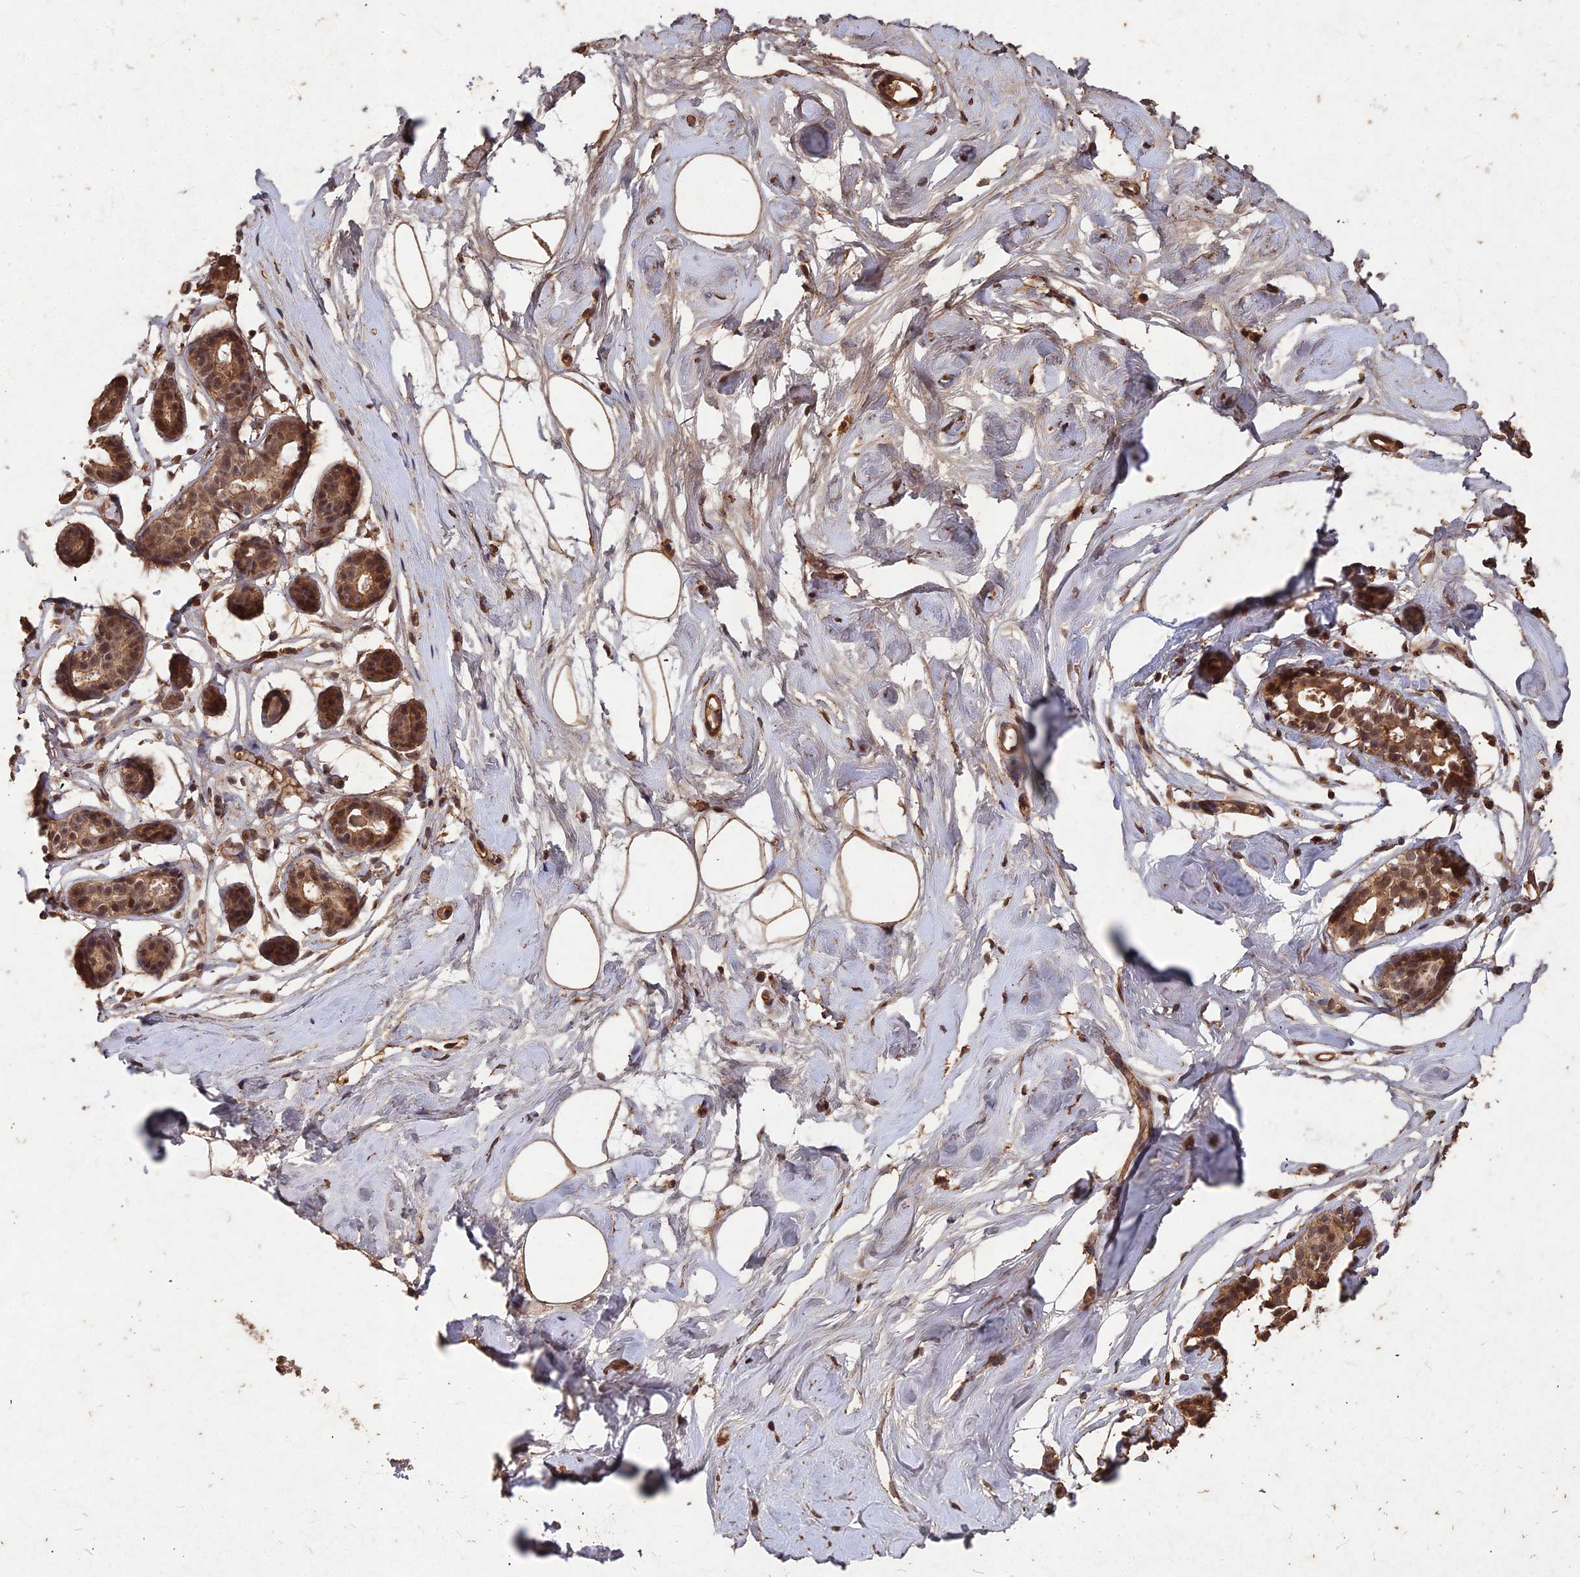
{"staining": {"intensity": "moderate", "quantity": ">75%", "location": "cytoplasmic/membranous"}, "tissue": "breast", "cell_type": "Adipocytes", "image_type": "normal", "snomed": [{"axis": "morphology", "description": "Normal tissue, NOS"}, {"axis": "morphology", "description": "Adenoma, NOS"}, {"axis": "topography", "description": "Breast"}], "caption": "A high-resolution image shows immunohistochemistry (IHC) staining of unremarkable breast, which reveals moderate cytoplasmic/membranous staining in approximately >75% of adipocytes.", "gene": "SYMPK", "patient": {"sex": "female", "age": 23}}